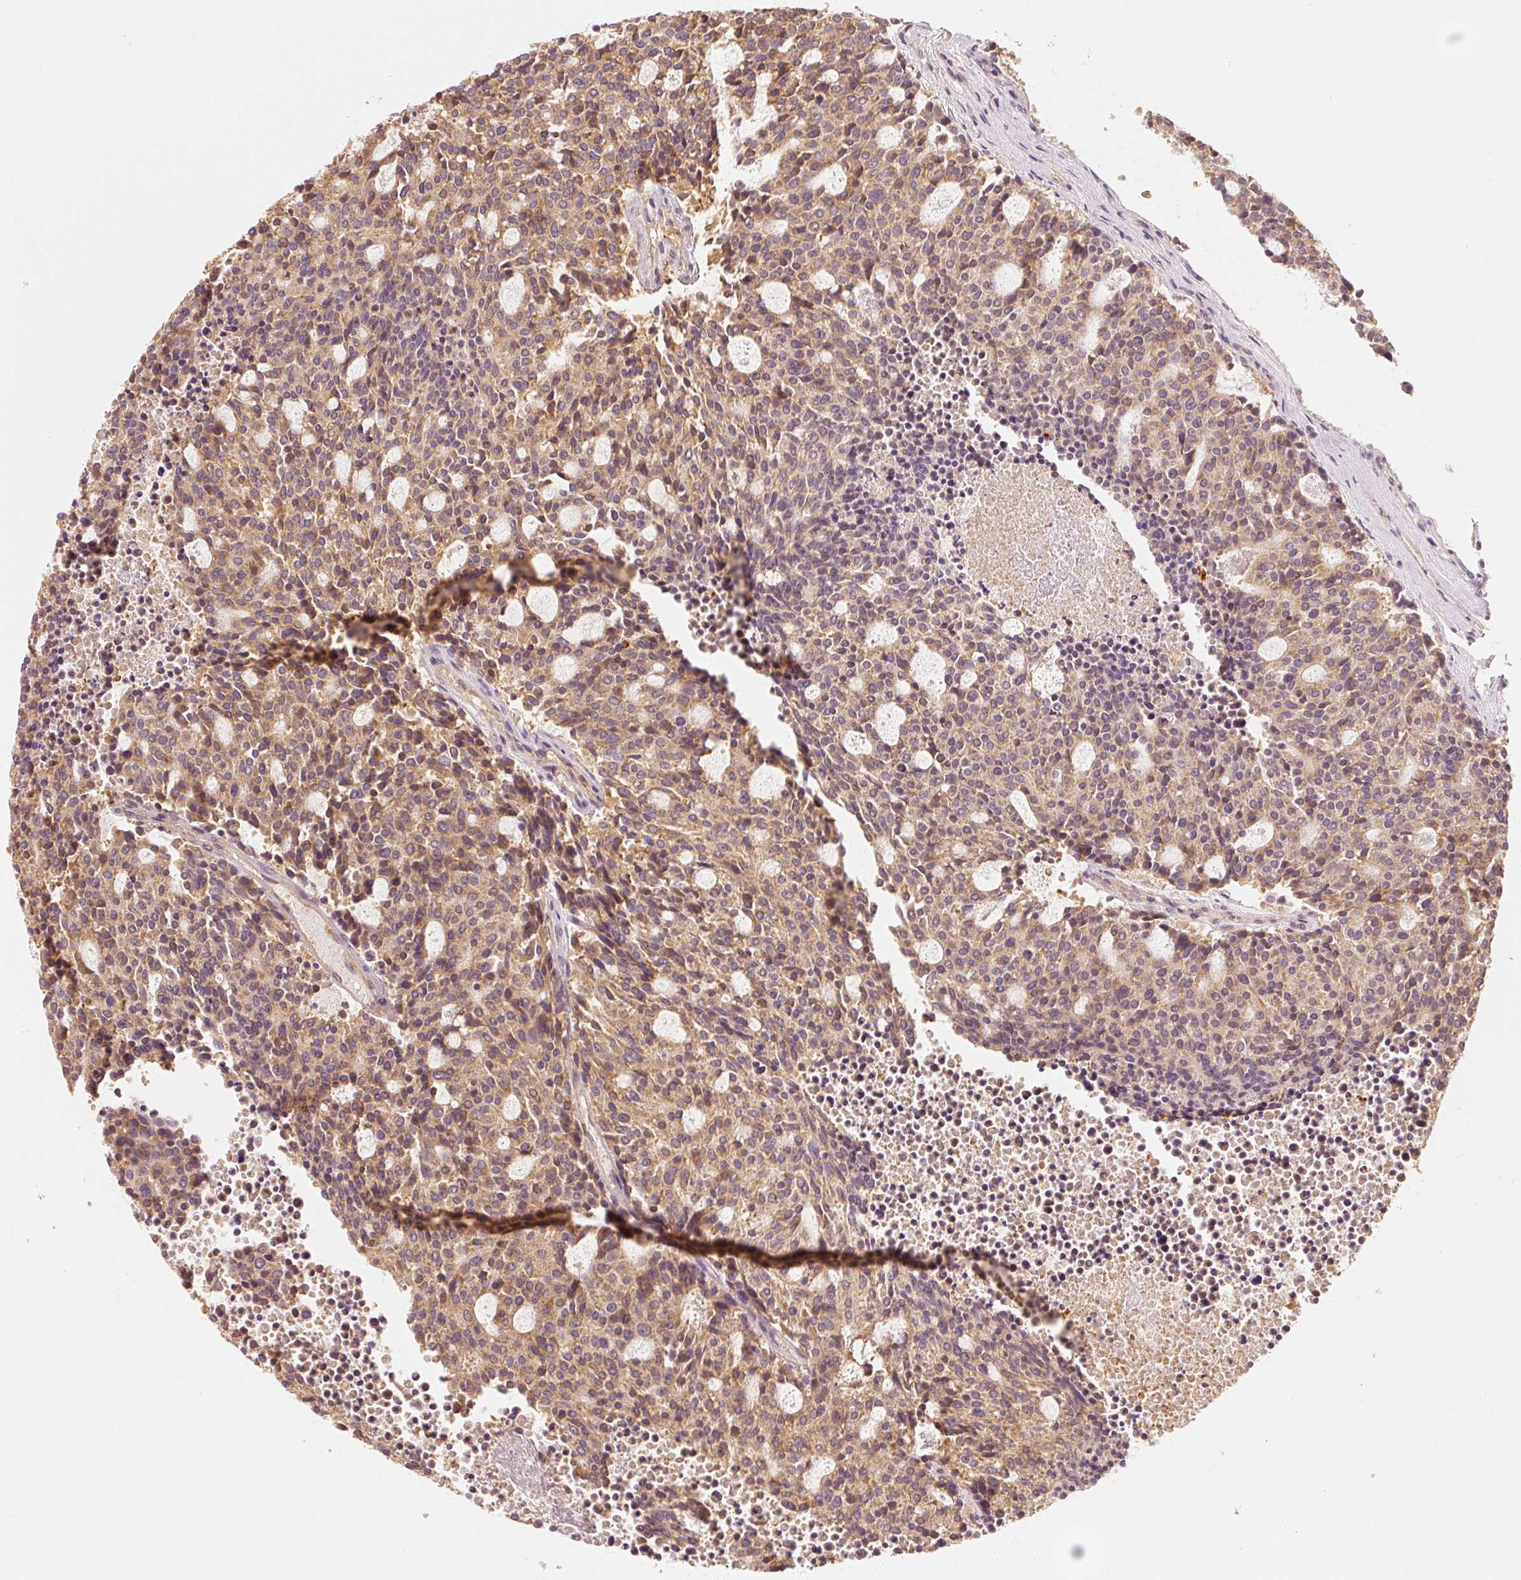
{"staining": {"intensity": "moderate", "quantity": "25%-75%", "location": "cytoplasmic/membranous"}, "tissue": "carcinoid", "cell_type": "Tumor cells", "image_type": "cancer", "snomed": [{"axis": "morphology", "description": "Carcinoid, malignant, NOS"}, {"axis": "topography", "description": "Pancreas"}], "caption": "Tumor cells exhibit medium levels of moderate cytoplasmic/membranous expression in about 25%-75% of cells in human malignant carcinoid. Immunohistochemistry stains the protein in brown and the nuclei are stained blue.", "gene": "TOMM40", "patient": {"sex": "female", "age": 54}}